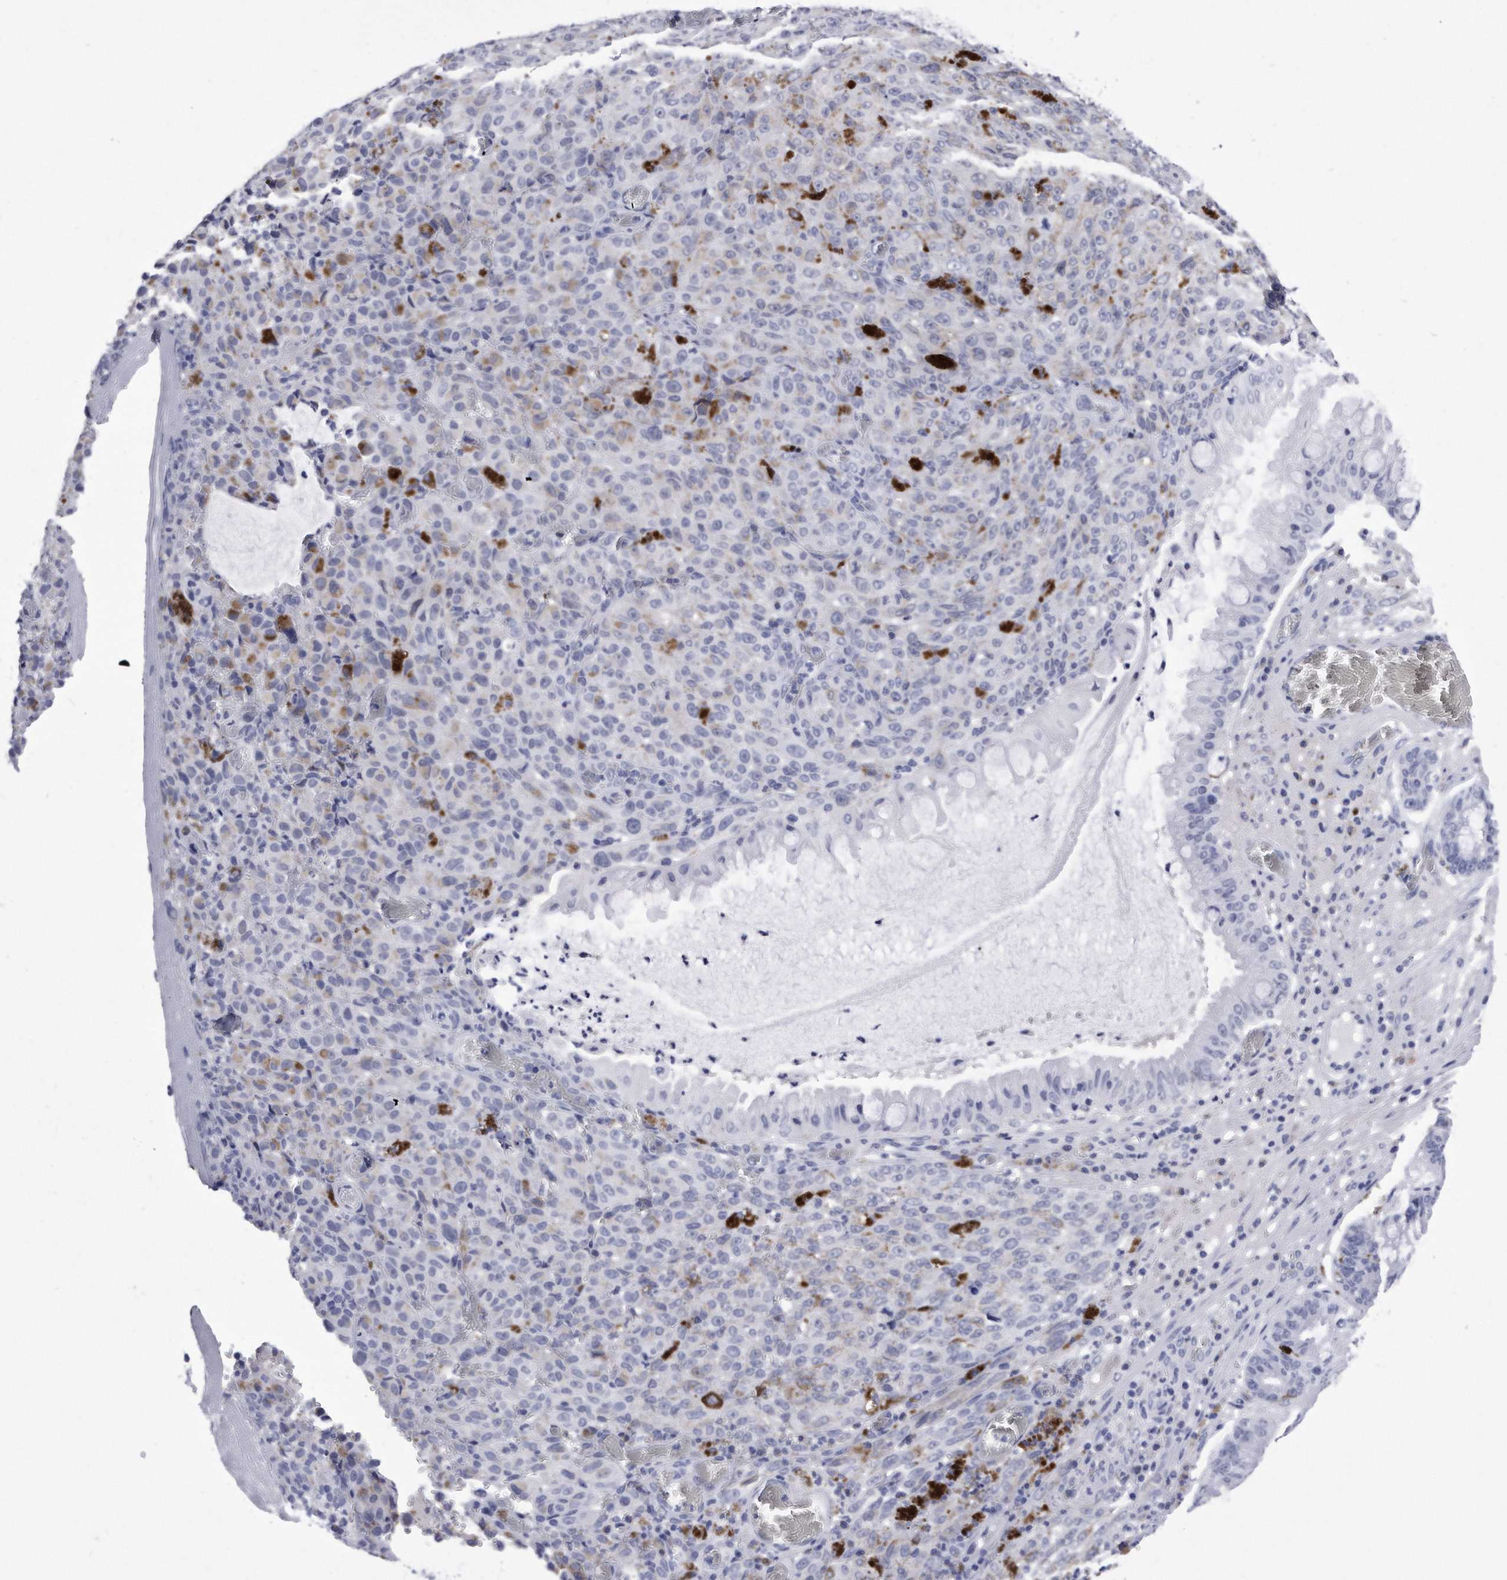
{"staining": {"intensity": "negative", "quantity": "none", "location": "none"}, "tissue": "melanoma", "cell_type": "Tumor cells", "image_type": "cancer", "snomed": [{"axis": "morphology", "description": "Malignant melanoma, NOS"}, {"axis": "topography", "description": "Rectum"}], "caption": "The immunohistochemistry (IHC) histopathology image has no significant staining in tumor cells of malignant melanoma tissue.", "gene": "KCTD8", "patient": {"sex": "female", "age": 81}}